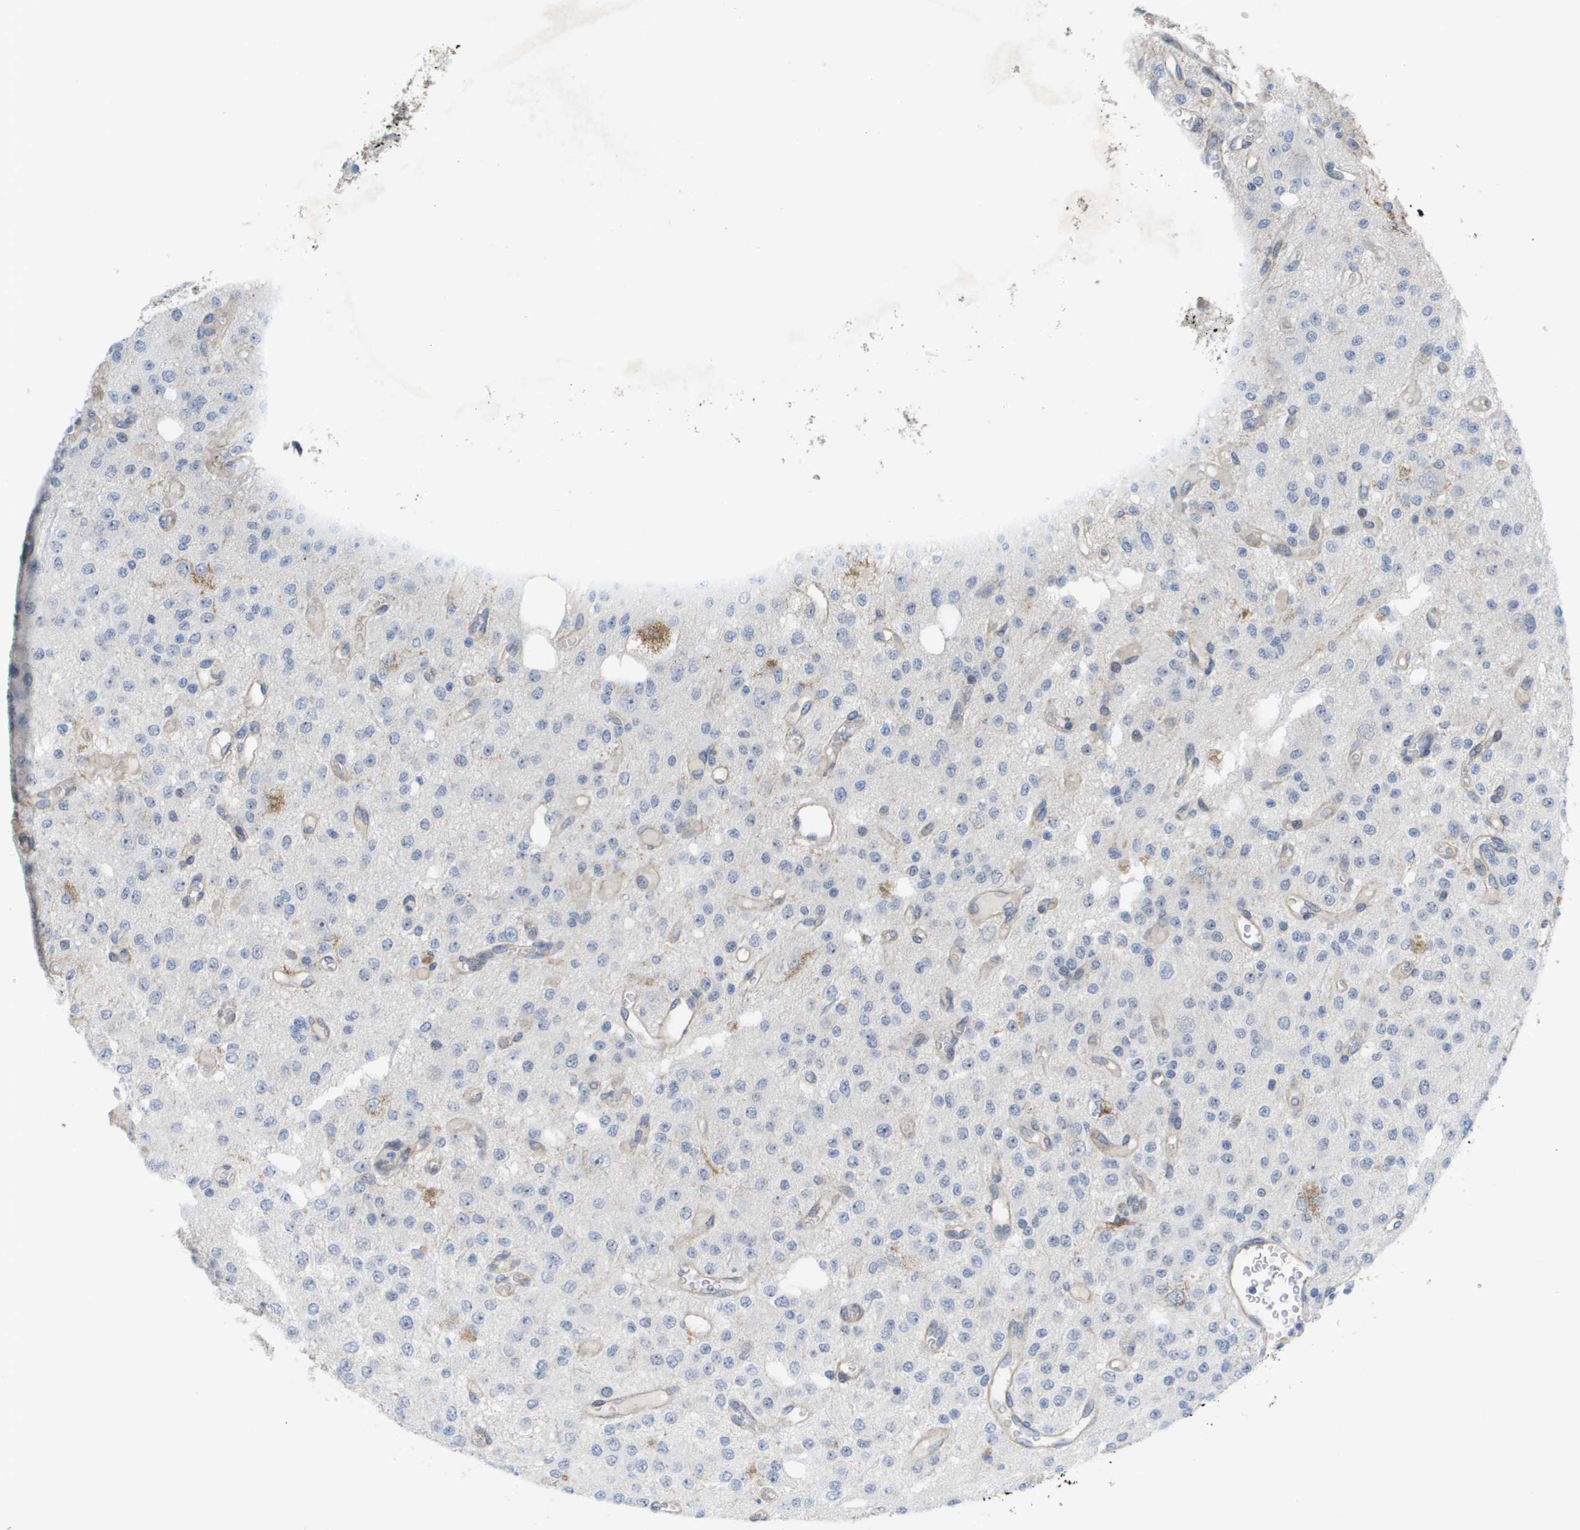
{"staining": {"intensity": "negative", "quantity": "none", "location": "none"}, "tissue": "glioma", "cell_type": "Tumor cells", "image_type": "cancer", "snomed": [{"axis": "morphology", "description": "Glioma, malignant, Low grade"}, {"axis": "topography", "description": "Brain"}], "caption": "The histopathology image reveals no significant staining in tumor cells of glioma.", "gene": "MTARC2", "patient": {"sex": "male", "age": 38}}